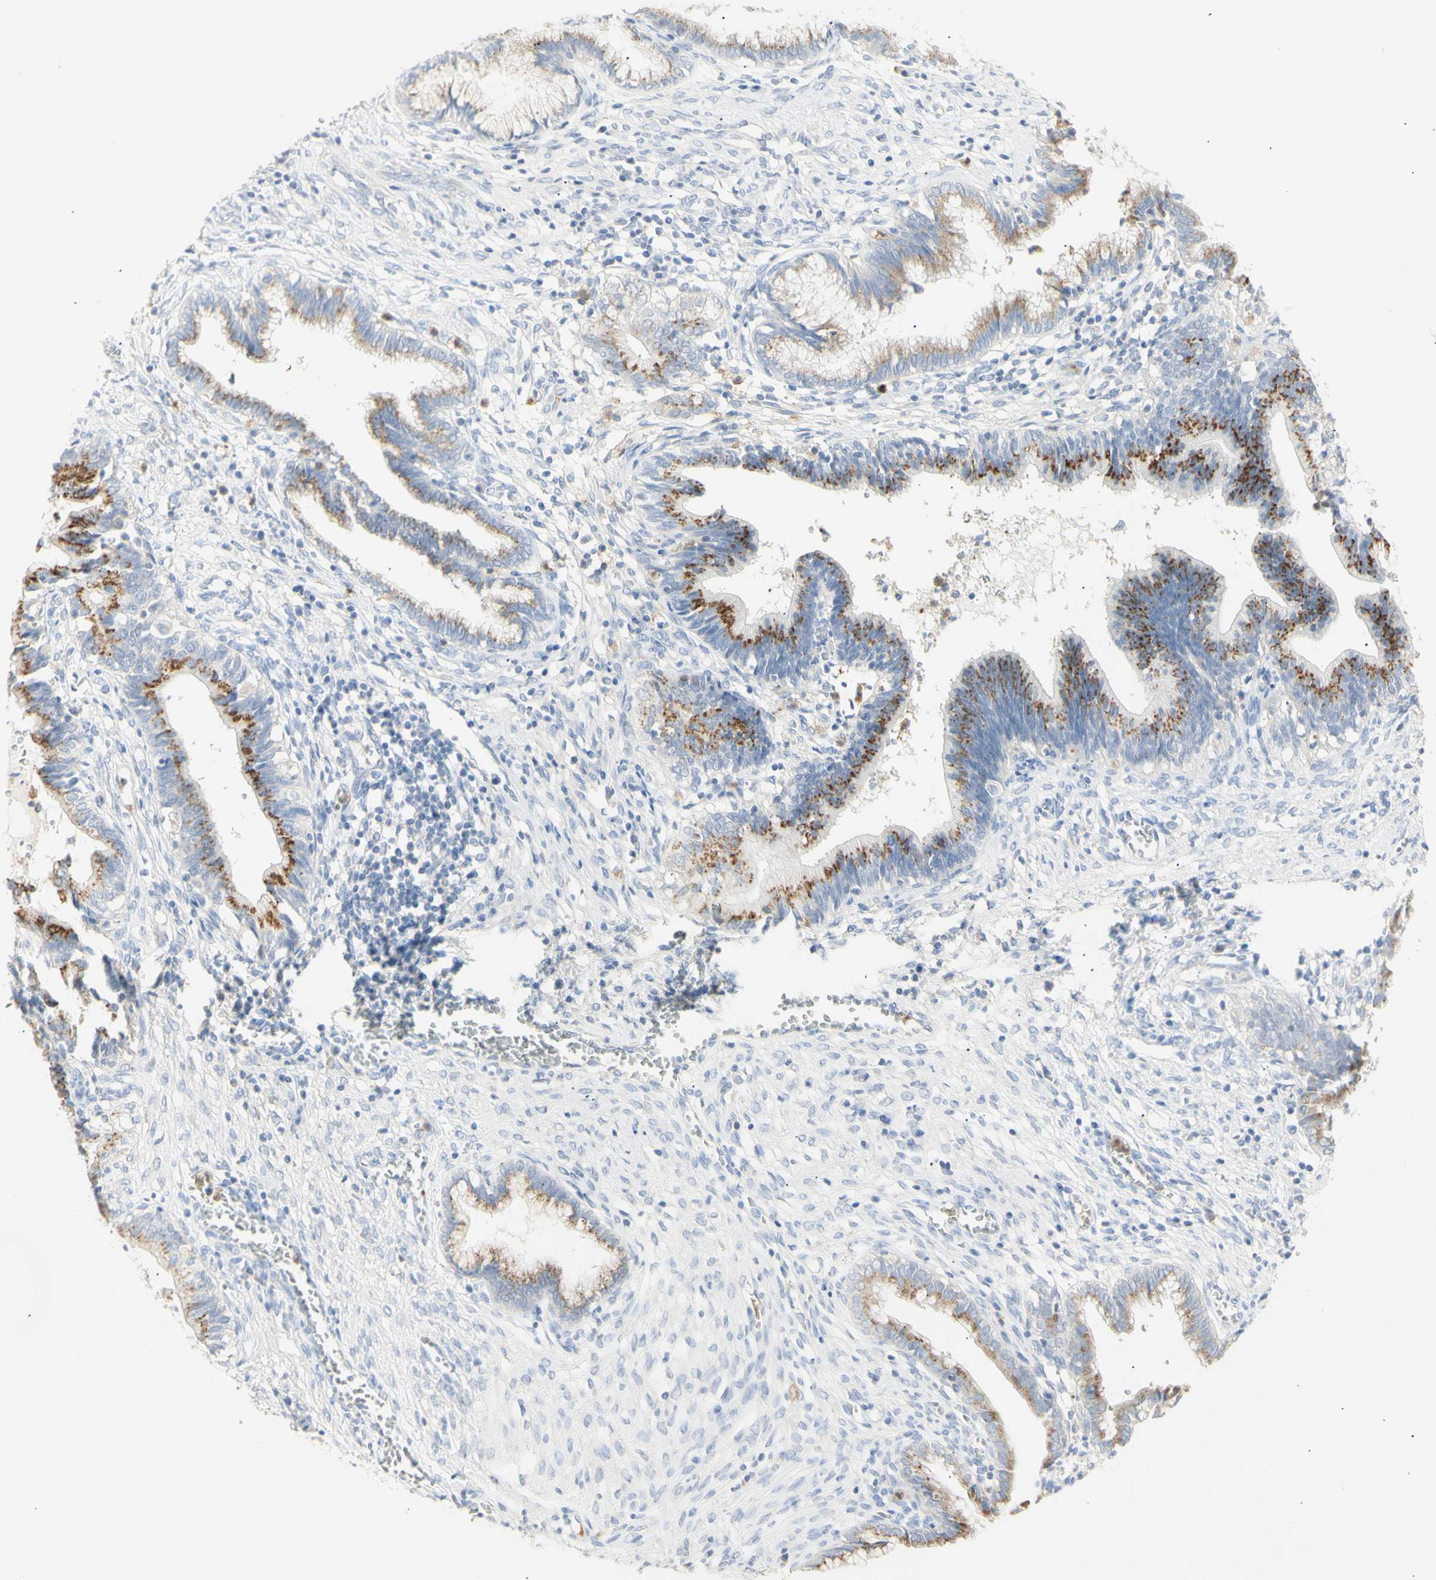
{"staining": {"intensity": "moderate", "quantity": ">75%", "location": "cytoplasmic/membranous"}, "tissue": "cervical cancer", "cell_type": "Tumor cells", "image_type": "cancer", "snomed": [{"axis": "morphology", "description": "Adenocarcinoma, NOS"}, {"axis": "topography", "description": "Cervix"}], "caption": "Tumor cells display moderate cytoplasmic/membranous expression in approximately >75% of cells in adenocarcinoma (cervical).", "gene": "B4GALNT3", "patient": {"sex": "female", "age": 44}}